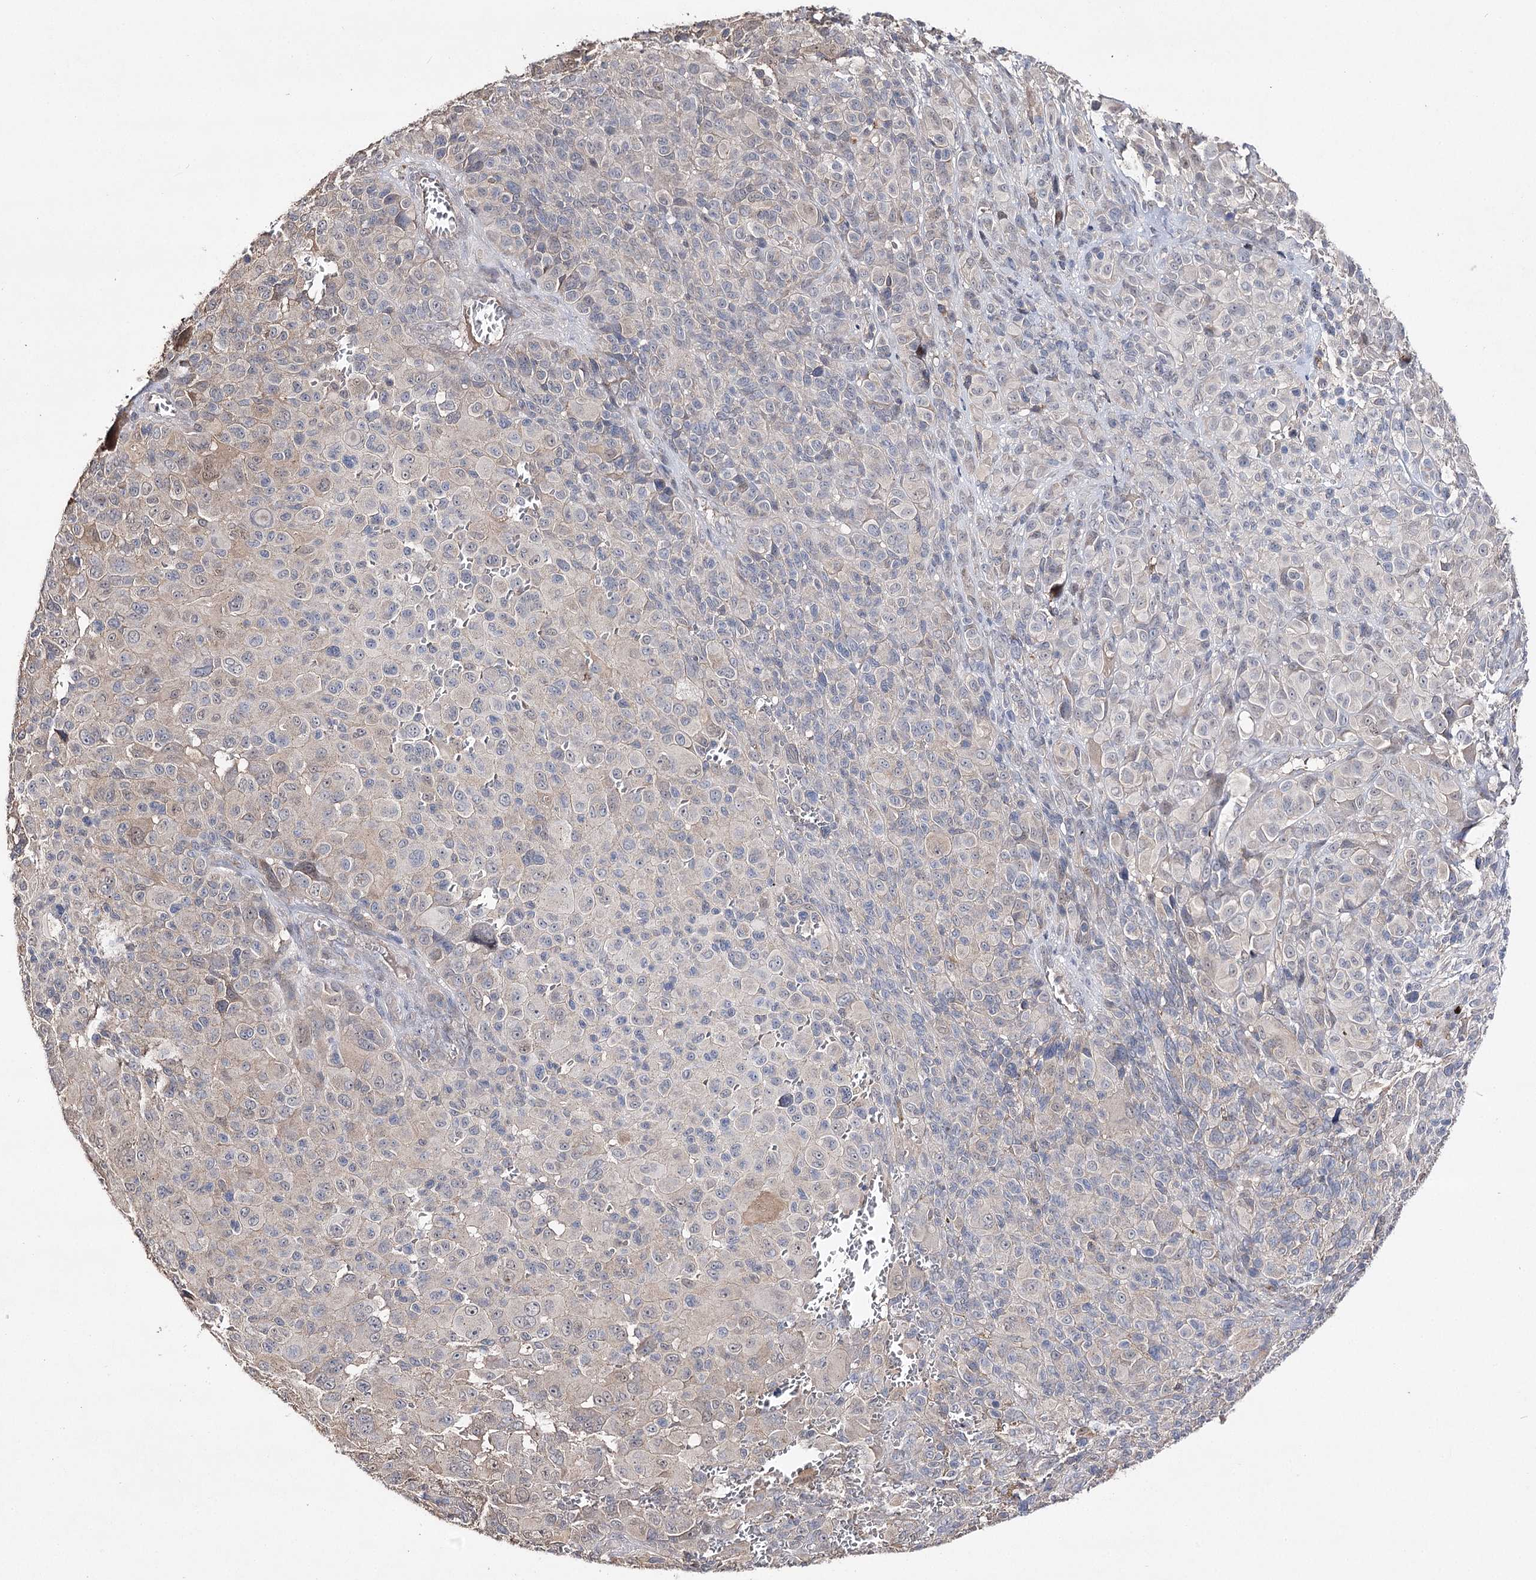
{"staining": {"intensity": "negative", "quantity": "none", "location": "none"}, "tissue": "melanoma", "cell_type": "Tumor cells", "image_type": "cancer", "snomed": [{"axis": "morphology", "description": "Malignant melanoma, NOS"}, {"axis": "topography", "description": "Skin of trunk"}], "caption": "IHC photomicrograph of neoplastic tissue: melanoma stained with DAB exhibits no significant protein positivity in tumor cells.", "gene": "AURKC", "patient": {"sex": "male", "age": 71}}